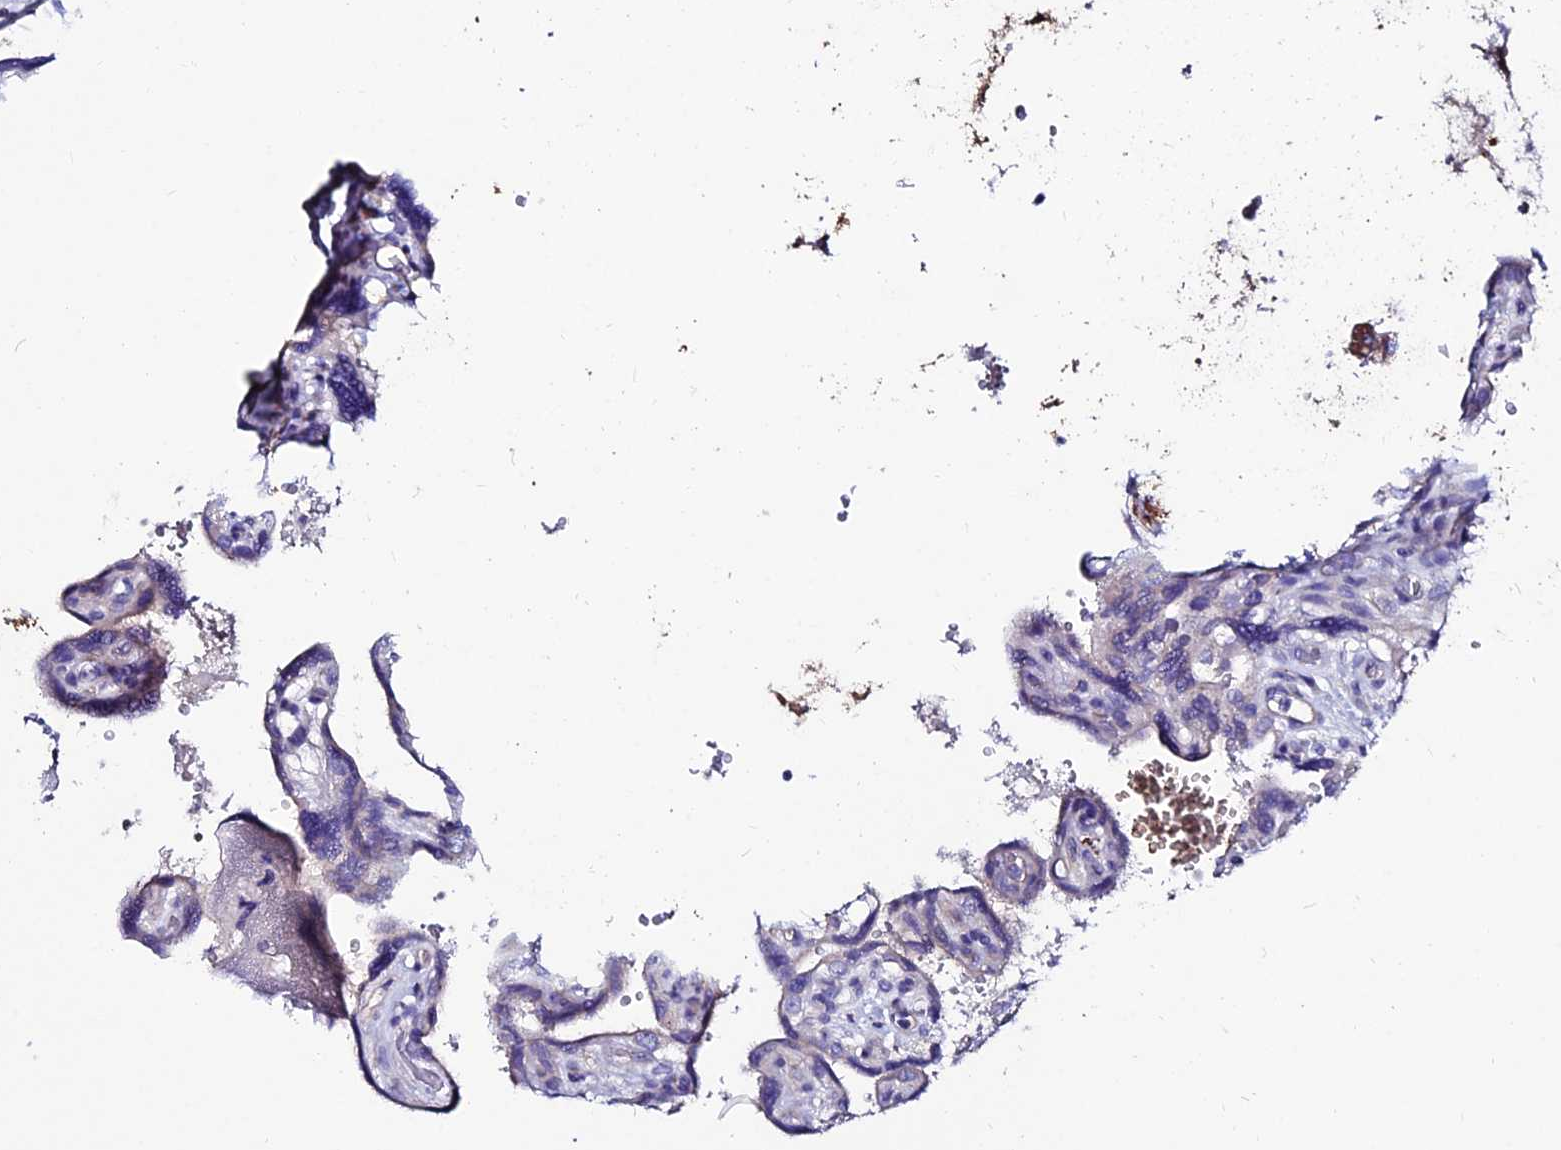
{"staining": {"intensity": "negative", "quantity": "none", "location": "none"}, "tissue": "placenta", "cell_type": "Trophoblastic cells", "image_type": "normal", "snomed": [{"axis": "morphology", "description": "Normal tissue, NOS"}, {"axis": "topography", "description": "Placenta"}], "caption": "DAB (3,3'-diaminobenzidine) immunohistochemical staining of benign placenta exhibits no significant positivity in trophoblastic cells. The staining is performed using DAB brown chromogen with nuclei counter-stained in using hematoxylin.", "gene": "SLC25A16", "patient": {"sex": "female", "age": 39}}